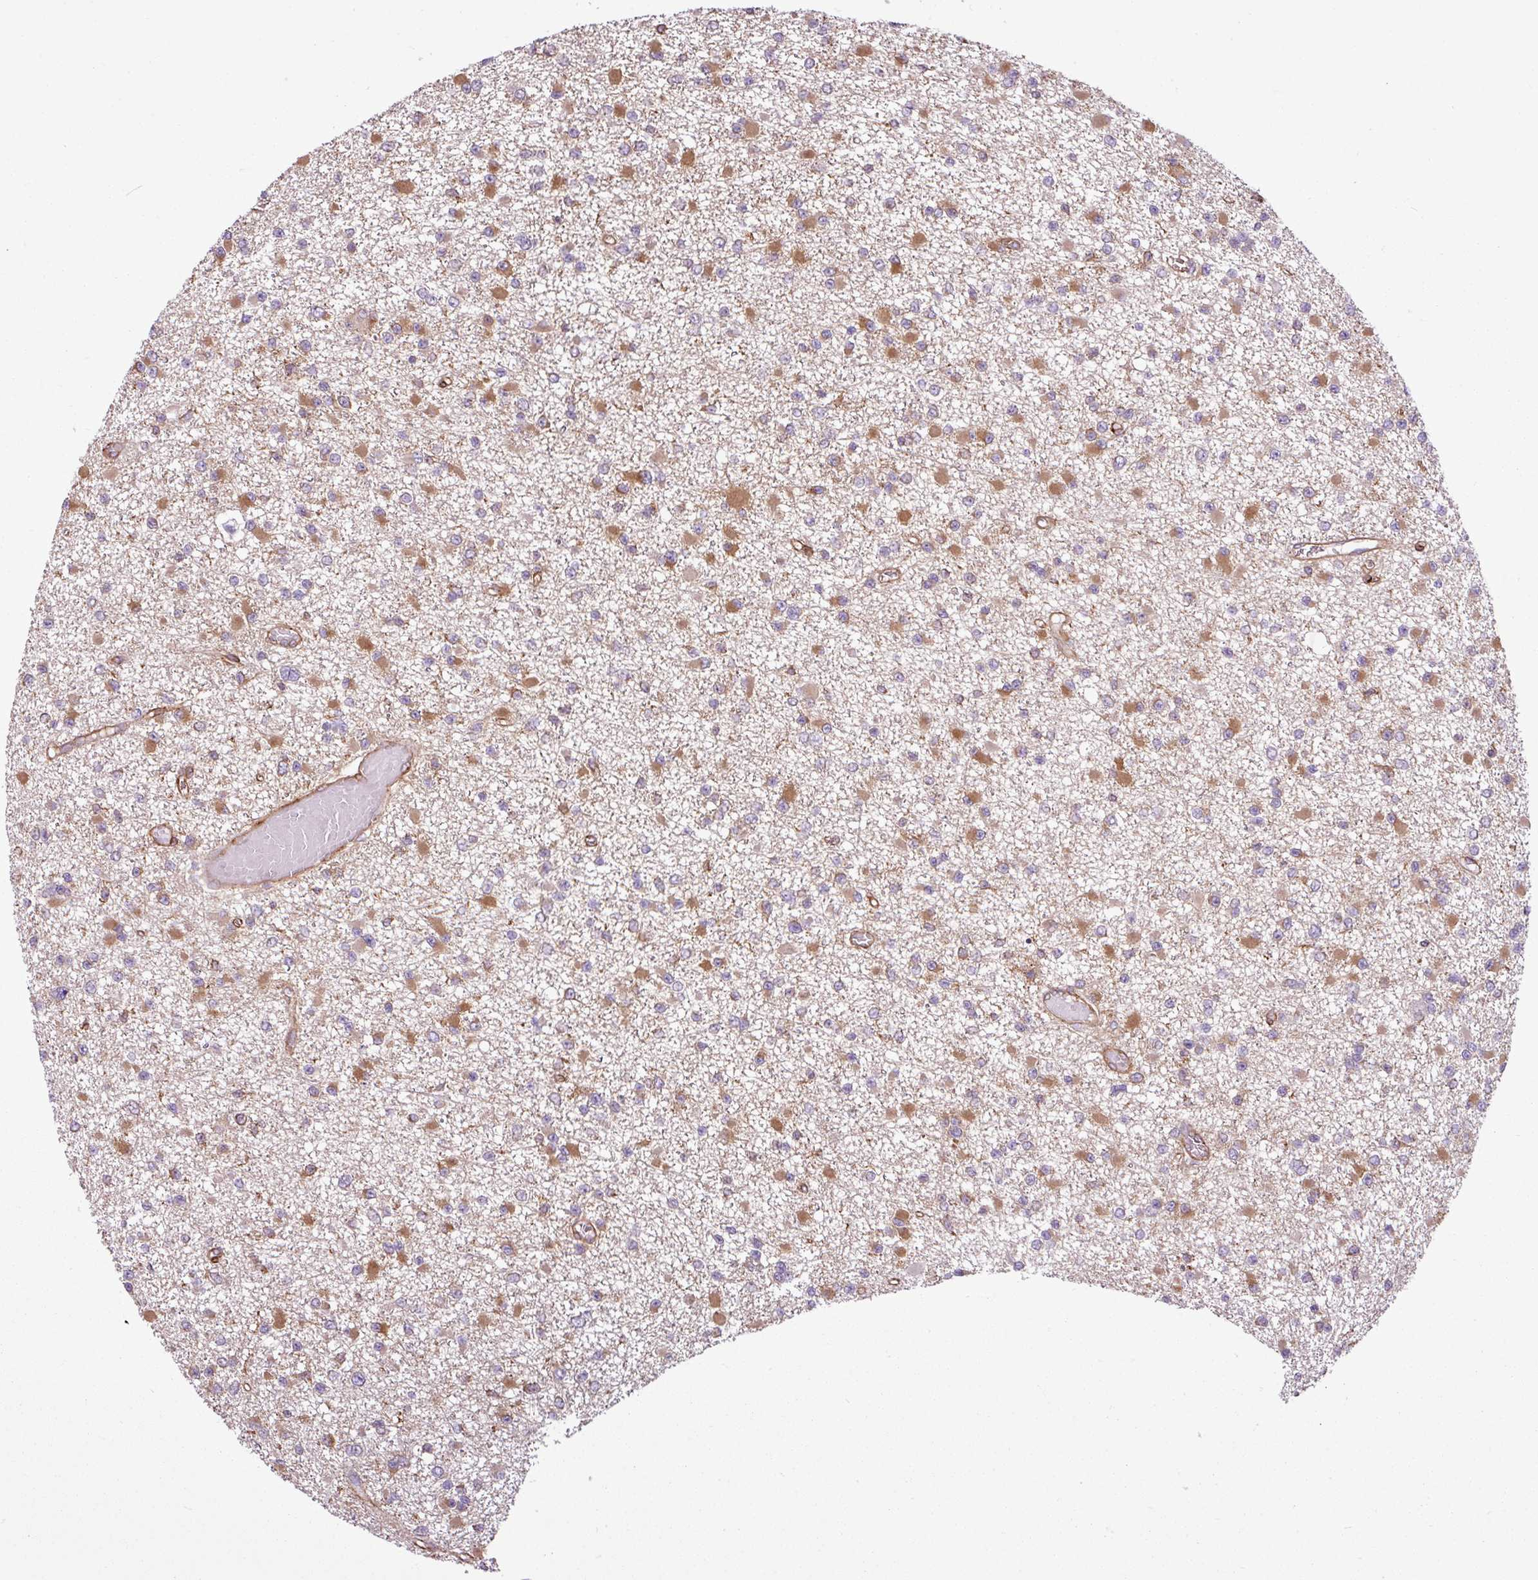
{"staining": {"intensity": "moderate", "quantity": ">75%", "location": "cytoplasmic/membranous"}, "tissue": "glioma", "cell_type": "Tumor cells", "image_type": "cancer", "snomed": [{"axis": "morphology", "description": "Glioma, malignant, Low grade"}, {"axis": "topography", "description": "Brain"}], "caption": "Moderate cytoplasmic/membranous positivity for a protein is seen in approximately >75% of tumor cells of malignant glioma (low-grade) using IHC.", "gene": "PACSIN2", "patient": {"sex": "female", "age": 22}}